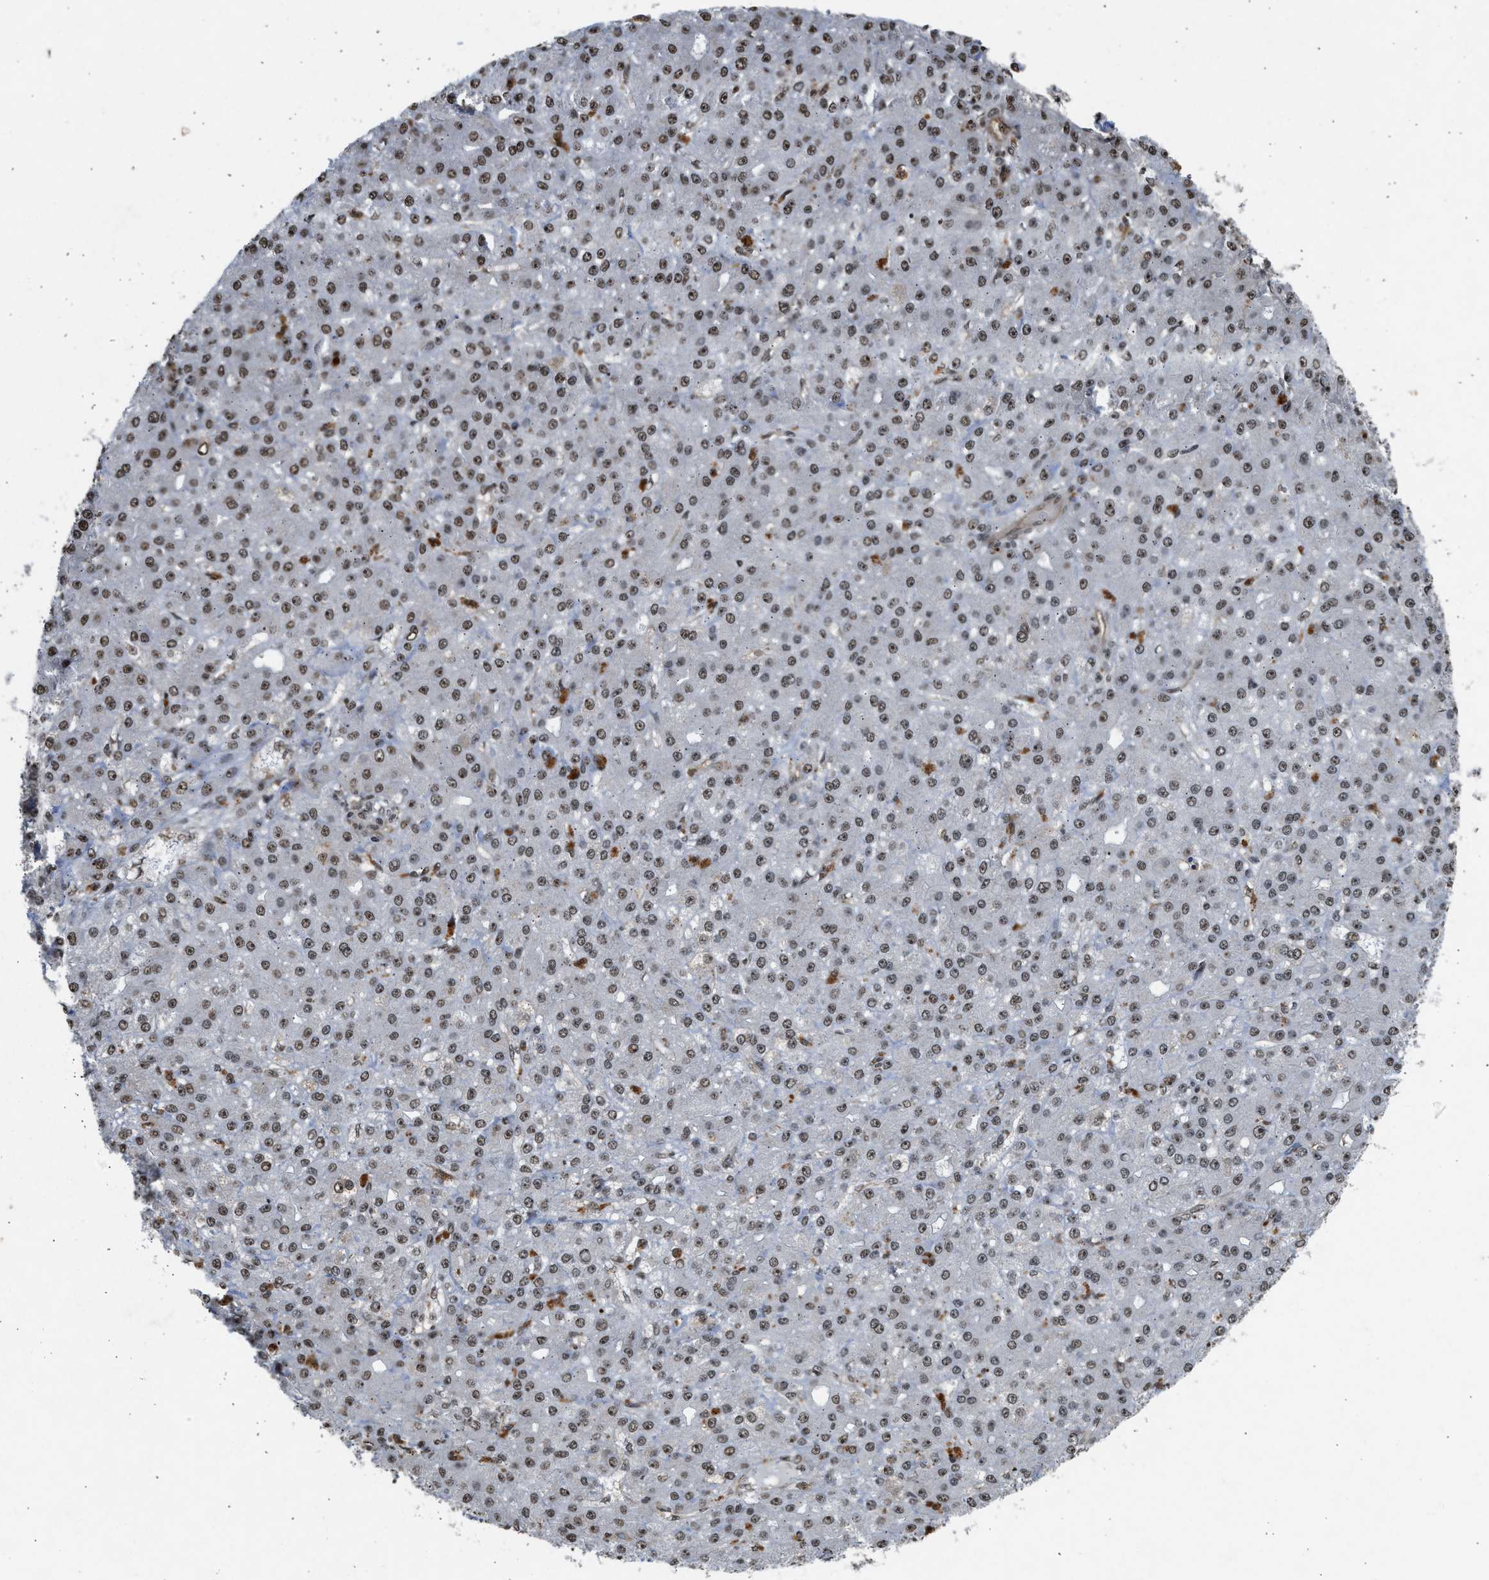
{"staining": {"intensity": "moderate", "quantity": ">75%", "location": "nuclear"}, "tissue": "liver cancer", "cell_type": "Tumor cells", "image_type": "cancer", "snomed": [{"axis": "morphology", "description": "Carcinoma, Hepatocellular, NOS"}, {"axis": "topography", "description": "Liver"}], "caption": "This histopathology image shows liver hepatocellular carcinoma stained with IHC to label a protein in brown. The nuclear of tumor cells show moderate positivity for the protein. Nuclei are counter-stained blue.", "gene": "TFDP2", "patient": {"sex": "male", "age": 67}}